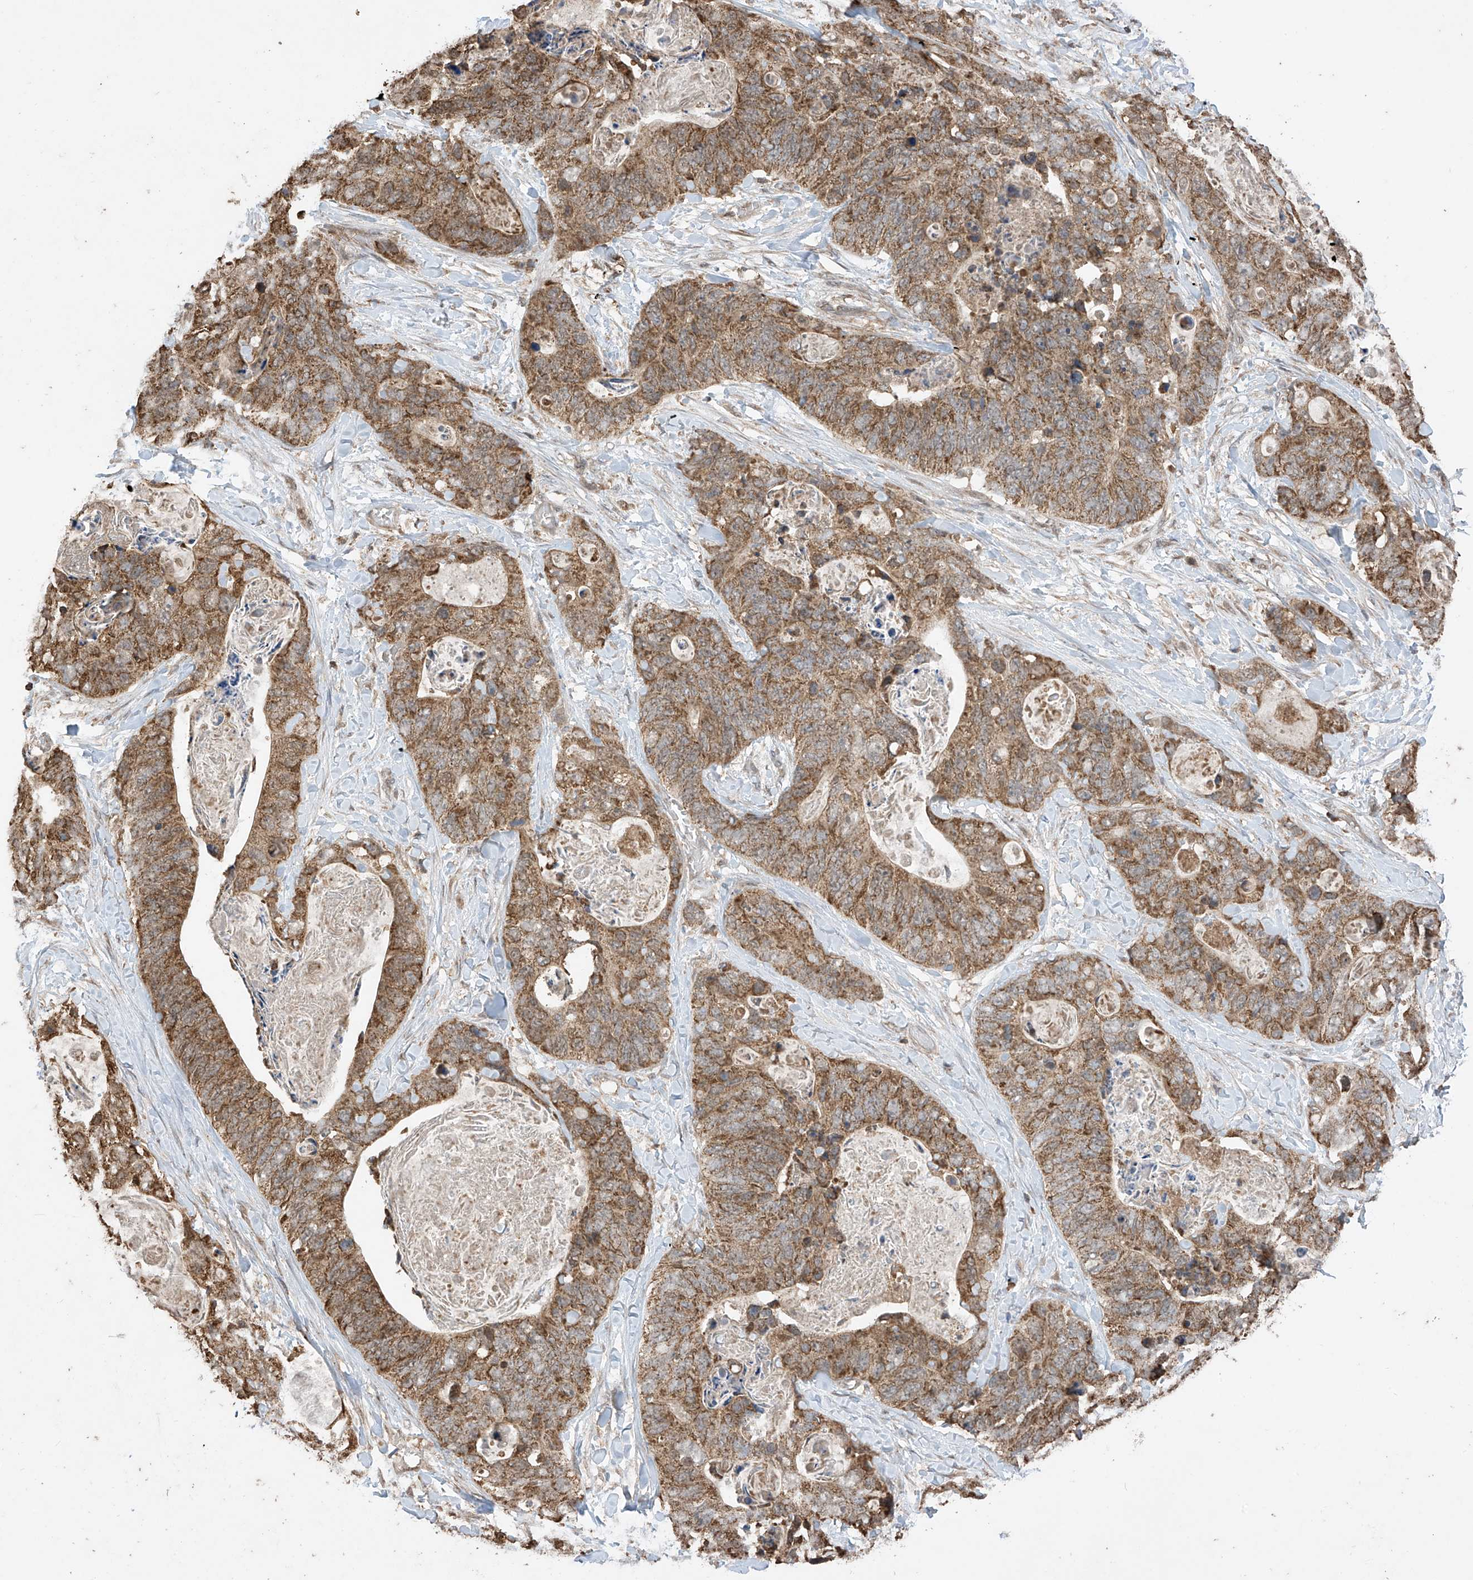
{"staining": {"intensity": "moderate", "quantity": ">75%", "location": "cytoplasmic/membranous"}, "tissue": "stomach cancer", "cell_type": "Tumor cells", "image_type": "cancer", "snomed": [{"axis": "morphology", "description": "Adenocarcinoma, NOS"}, {"axis": "topography", "description": "Stomach"}], "caption": "An IHC image of neoplastic tissue is shown. Protein staining in brown labels moderate cytoplasmic/membranous positivity in stomach cancer within tumor cells.", "gene": "PNPT1", "patient": {"sex": "female", "age": 89}}